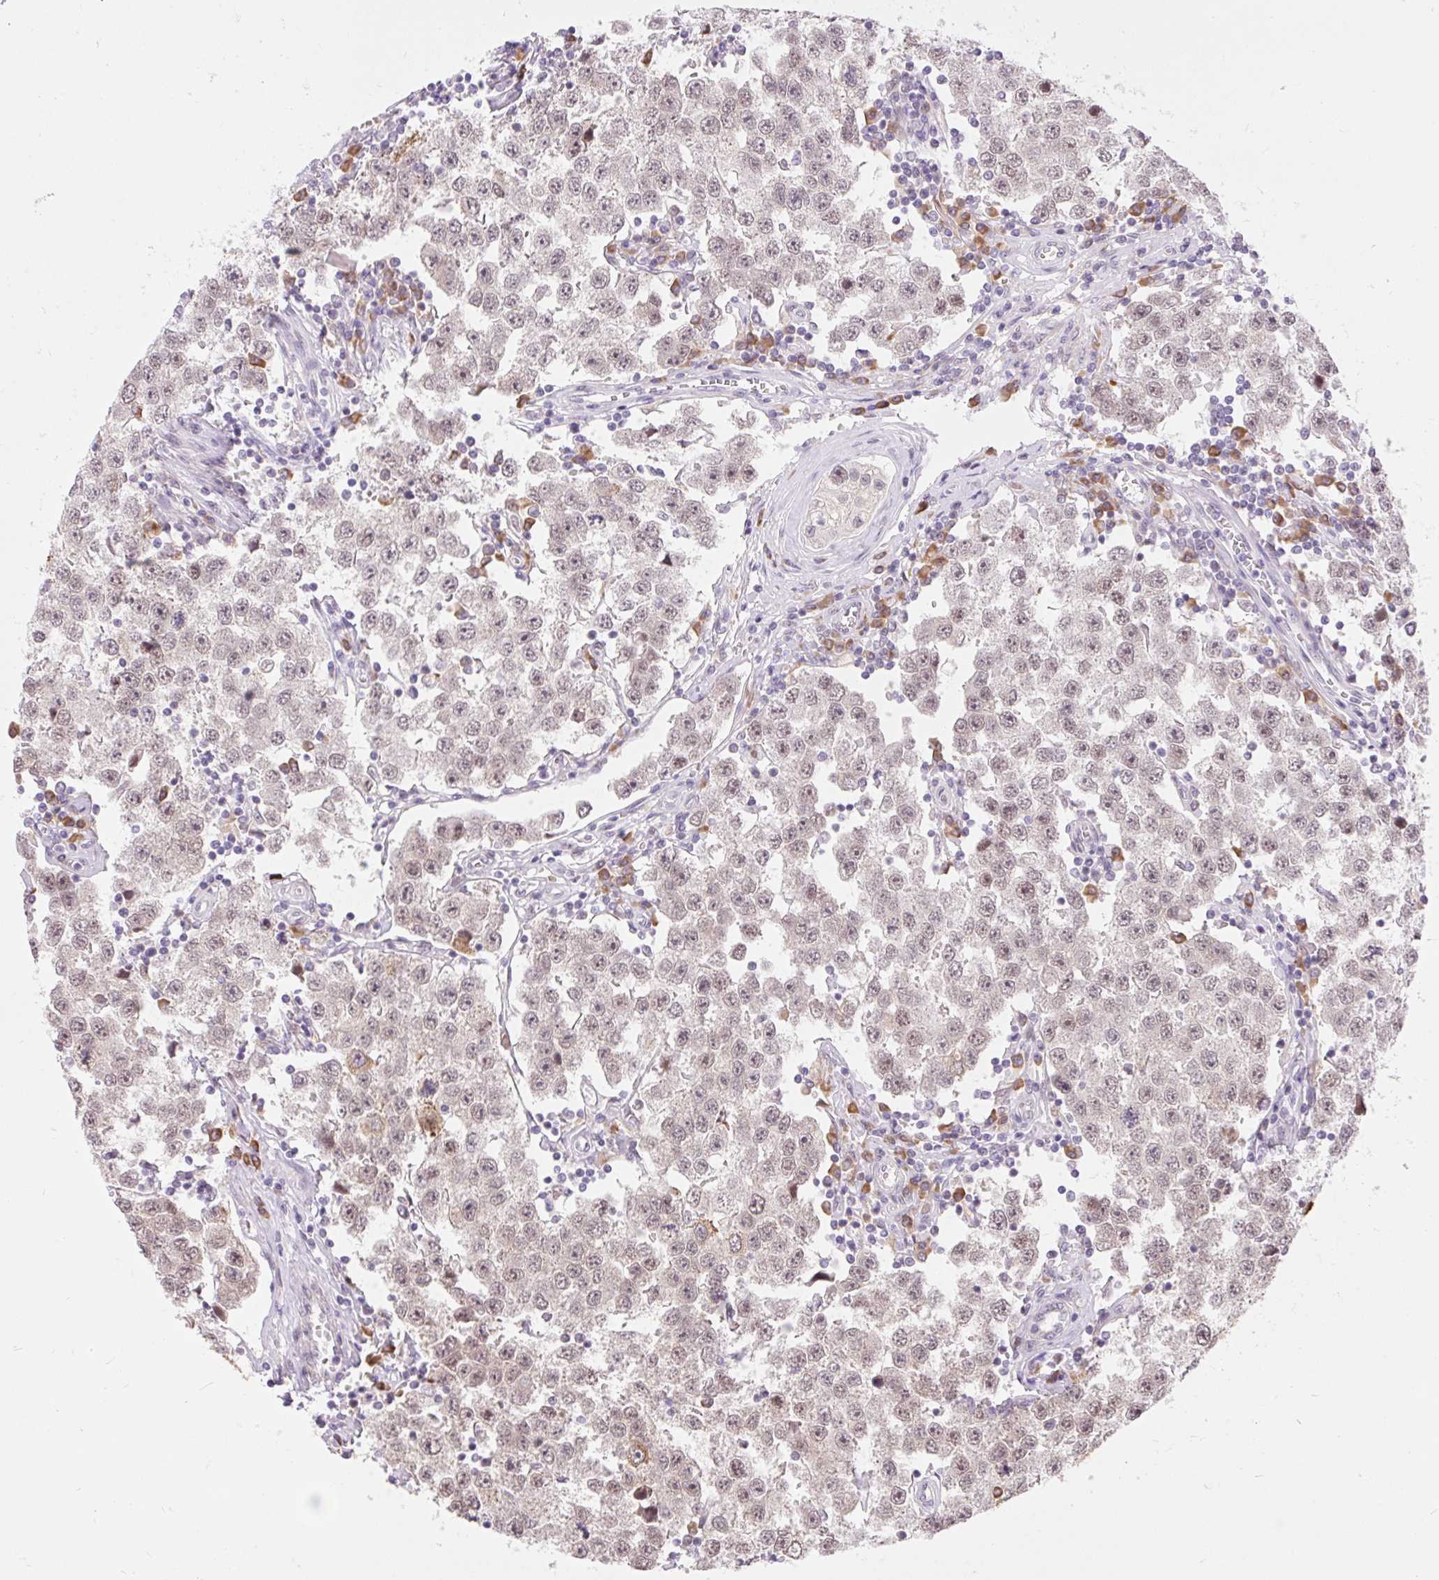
{"staining": {"intensity": "negative", "quantity": "none", "location": "none"}, "tissue": "testis cancer", "cell_type": "Tumor cells", "image_type": "cancer", "snomed": [{"axis": "morphology", "description": "Seminoma, NOS"}, {"axis": "topography", "description": "Testis"}], "caption": "Immunohistochemistry histopathology image of testis cancer stained for a protein (brown), which reveals no staining in tumor cells.", "gene": "SRSF10", "patient": {"sex": "male", "age": 34}}